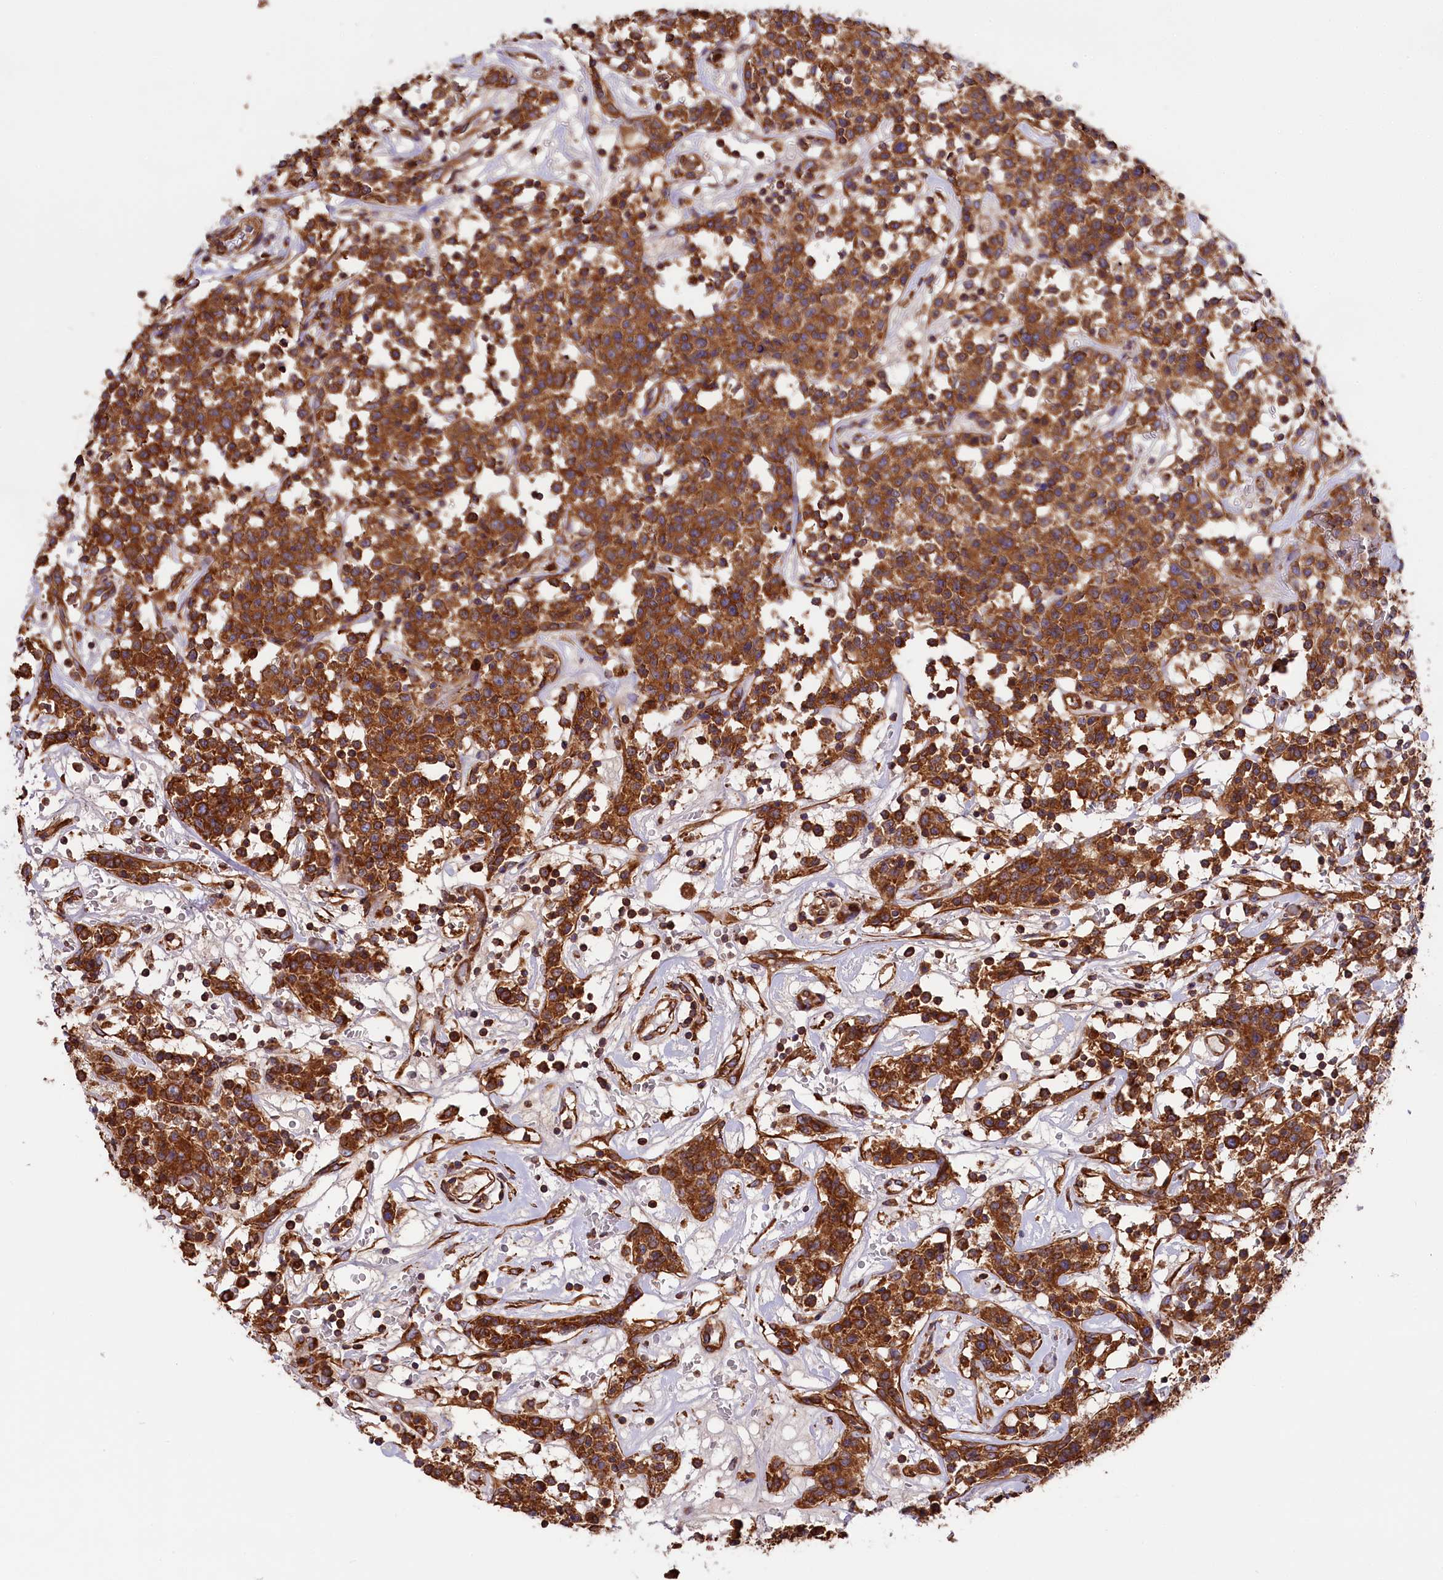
{"staining": {"intensity": "strong", "quantity": ">75%", "location": "cytoplasmic/membranous"}, "tissue": "lymphoma", "cell_type": "Tumor cells", "image_type": "cancer", "snomed": [{"axis": "morphology", "description": "Malignant lymphoma, non-Hodgkin's type, Low grade"}, {"axis": "topography", "description": "Small intestine"}], "caption": "Lymphoma stained with DAB (3,3'-diaminobenzidine) immunohistochemistry demonstrates high levels of strong cytoplasmic/membranous staining in approximately >75% of tumor cells. (Stains: DAB (3,3'-diaminobenzidine) in brown, nuclei in blue, Microscopy: brightfield microscopy at high magnification).", "gene": "GYS1", "patient": {"sex": "female", "age": 59}}